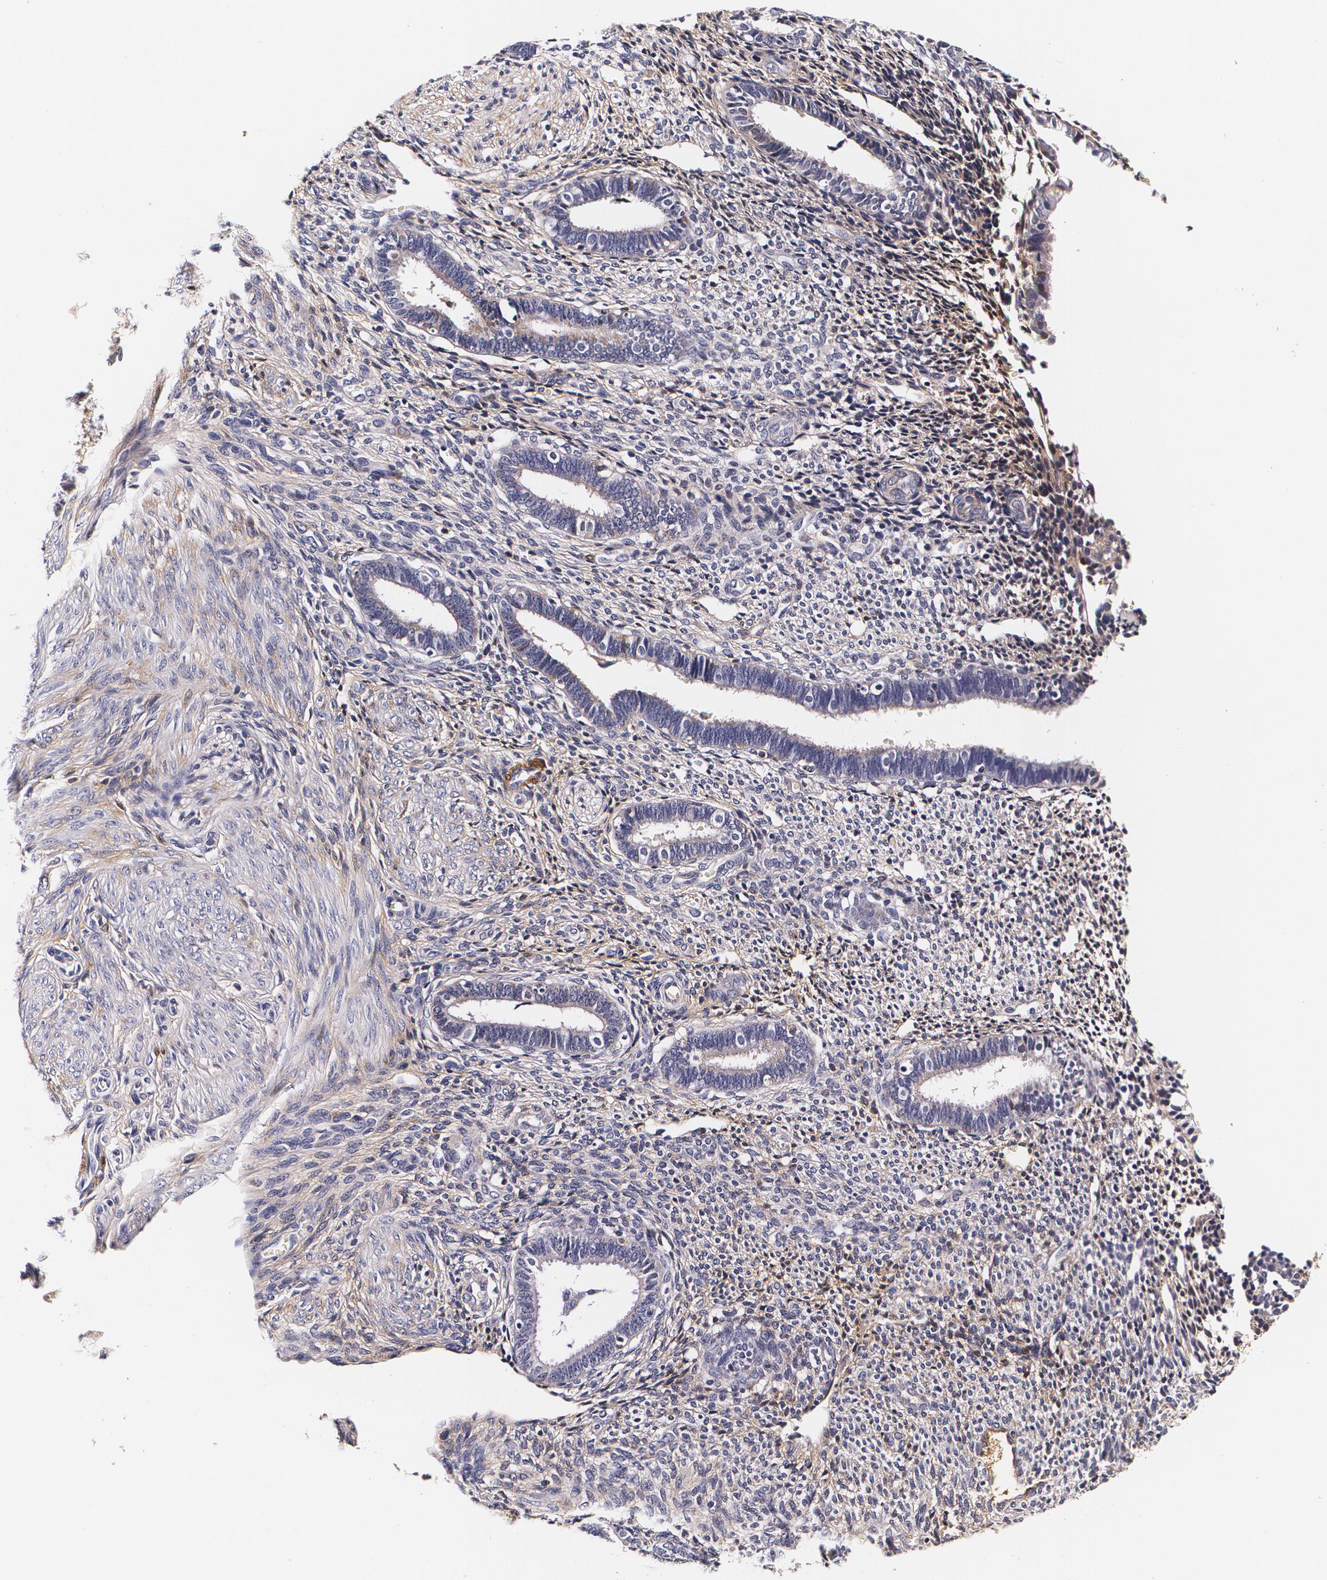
{"staining": {"intensity": "negative", "quantity": "none", "location": "none"}, "tissue": "endometrium", "cell_type": "Cells in endometrial stroma", "image_type": "normal", "snomed": [{"axis": "morphology", "description": "Normal tissue, NOS"}, {"axis": "topography", "description": "Endometrium"}], "caption": "Human endometrium stained for a protein using immunohistochemistry reveals no expression in cells in endometrial stroma.", "gene": "TTR", "patient": {"sex": "female", "age": 27}}